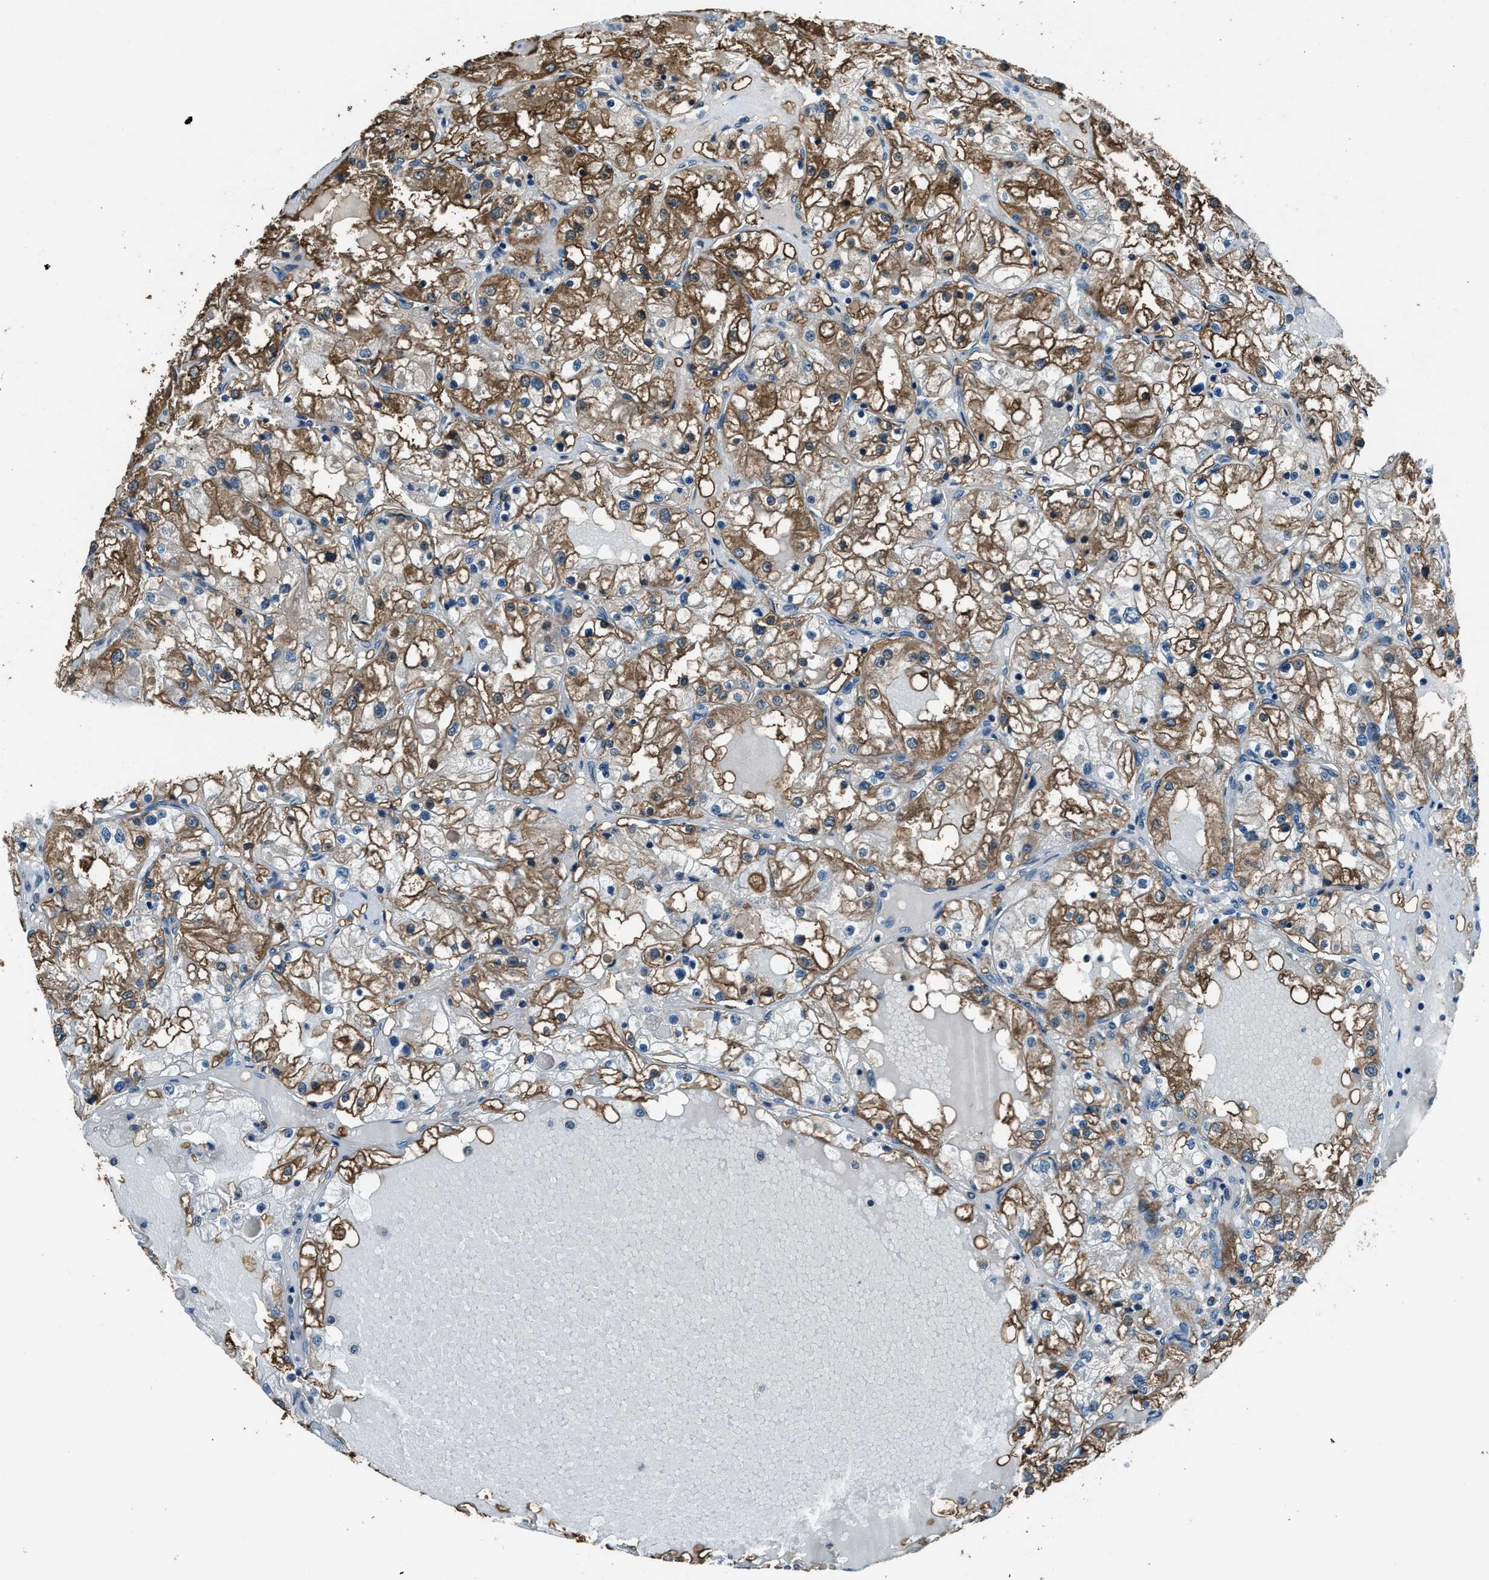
{"staining": {"intensity": "moderate", "quantity": ">75%", "location": "cytoplasmic/membranous"}, "tissue": "renal cancer", "cell_type": "Tumor cells", "image_type": "cancer", "snomed": [{"axis": "morphology", "description": "Adenocarcinoma, NOS"}, {"axis": "topography", "description": "Kidney"}], "caption": "Human renal cancer stained for a protein (brown) reveals moderate cytoplasmic/membranous positive positivity in approximately >75% of tumor cells.", "gene": "ARFGAP2", "patient": {"sex": "male", "age": 68}}